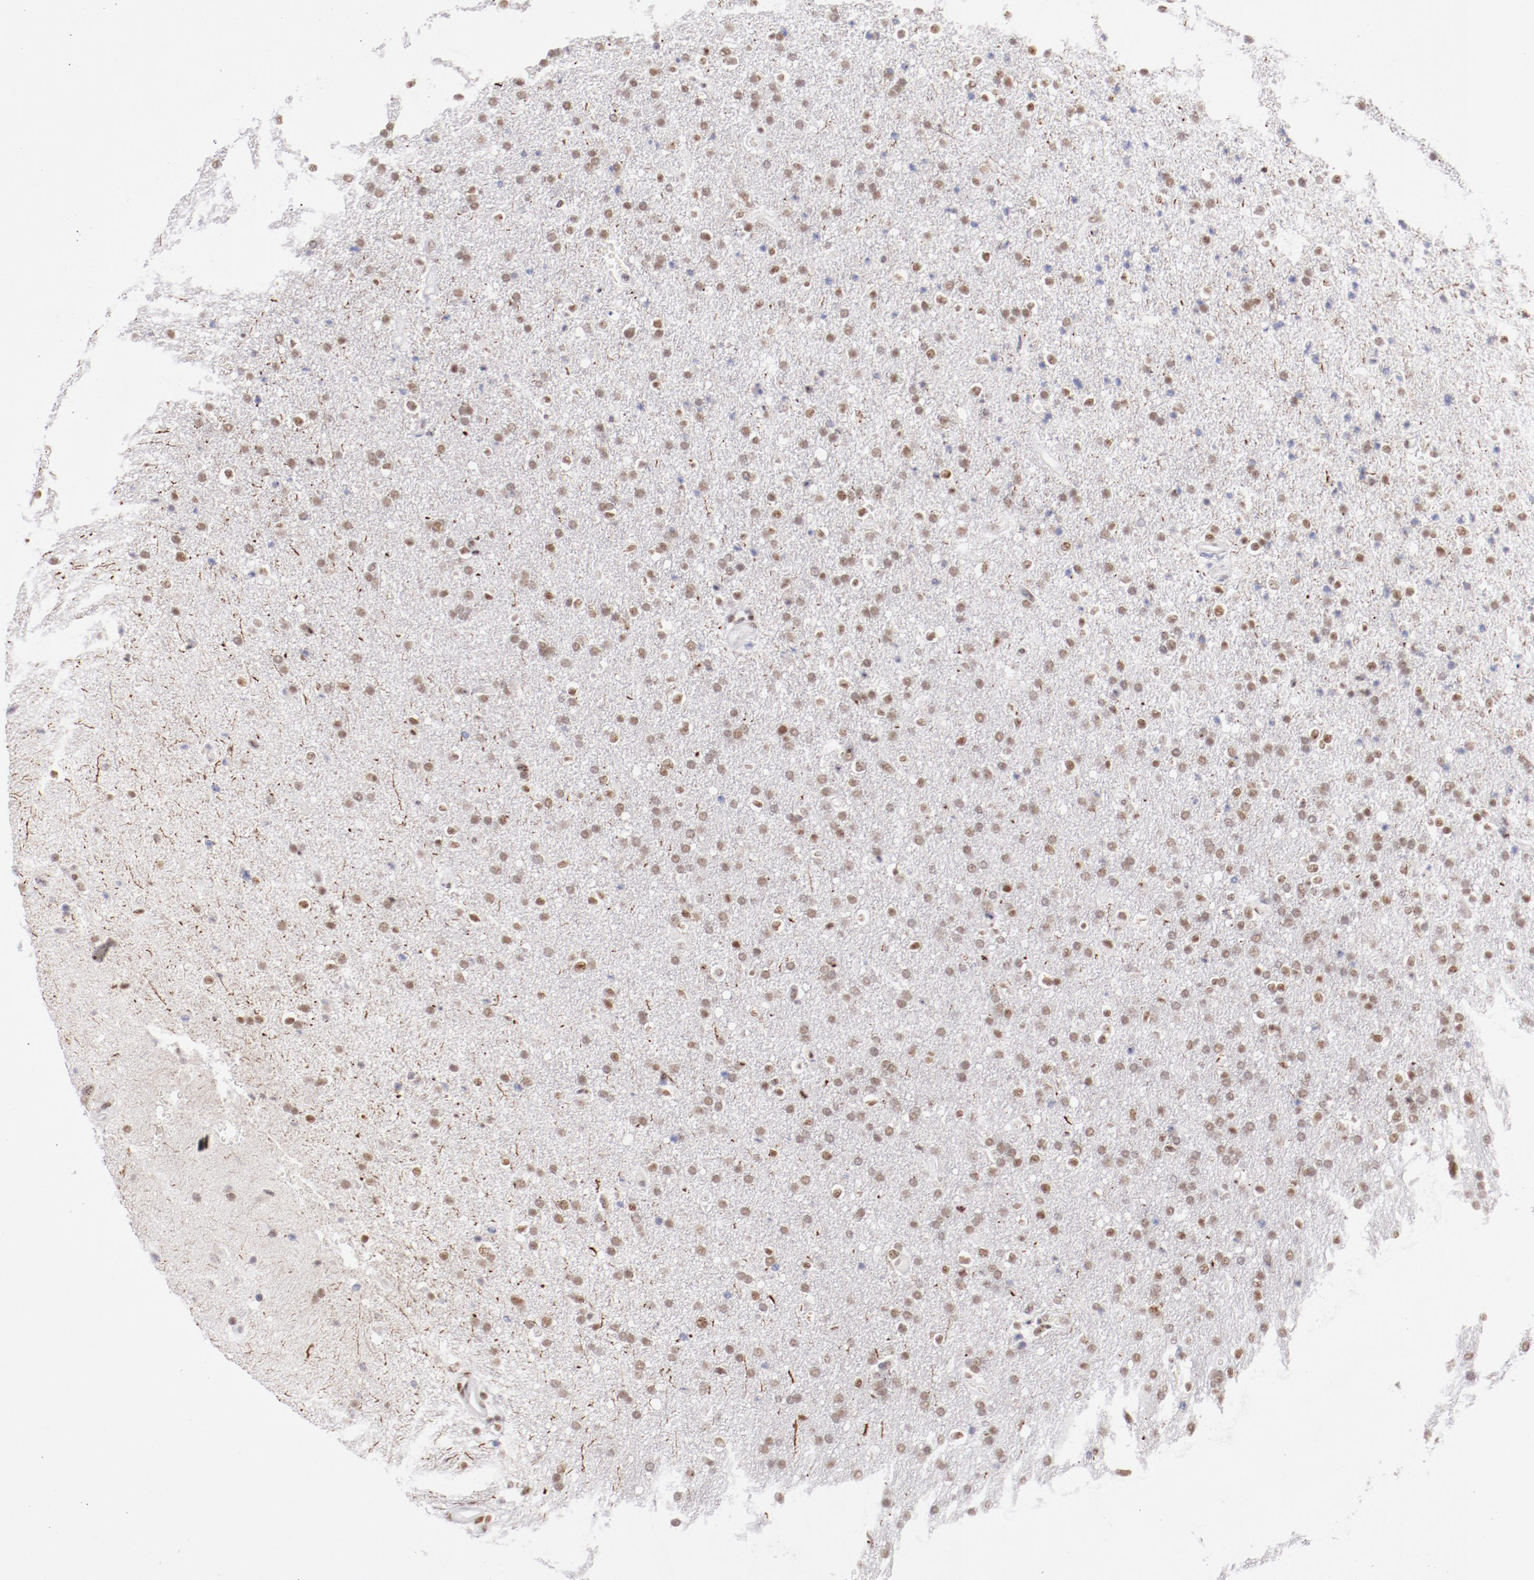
{"staining": {"intensity": "weak", "quantity": ">75%", "location": "nuclear"}, "tissue": "glioma", "cell_type": "Tumor cells", "image_type": "cancer", "snomed": [{"axis": "morphology", "description": "Glioma, malignant, High grade"}, {"axis": "topography", "description": "Brain"}], "caption": "High-power microscopy captured an IHC photomicrograph of high-grade glioma (malignant), revealing weak nuclear staining in about >75% of tumor cells.", "gene": "TFAP4", "patient": {"sex": "male", "age": 33}}